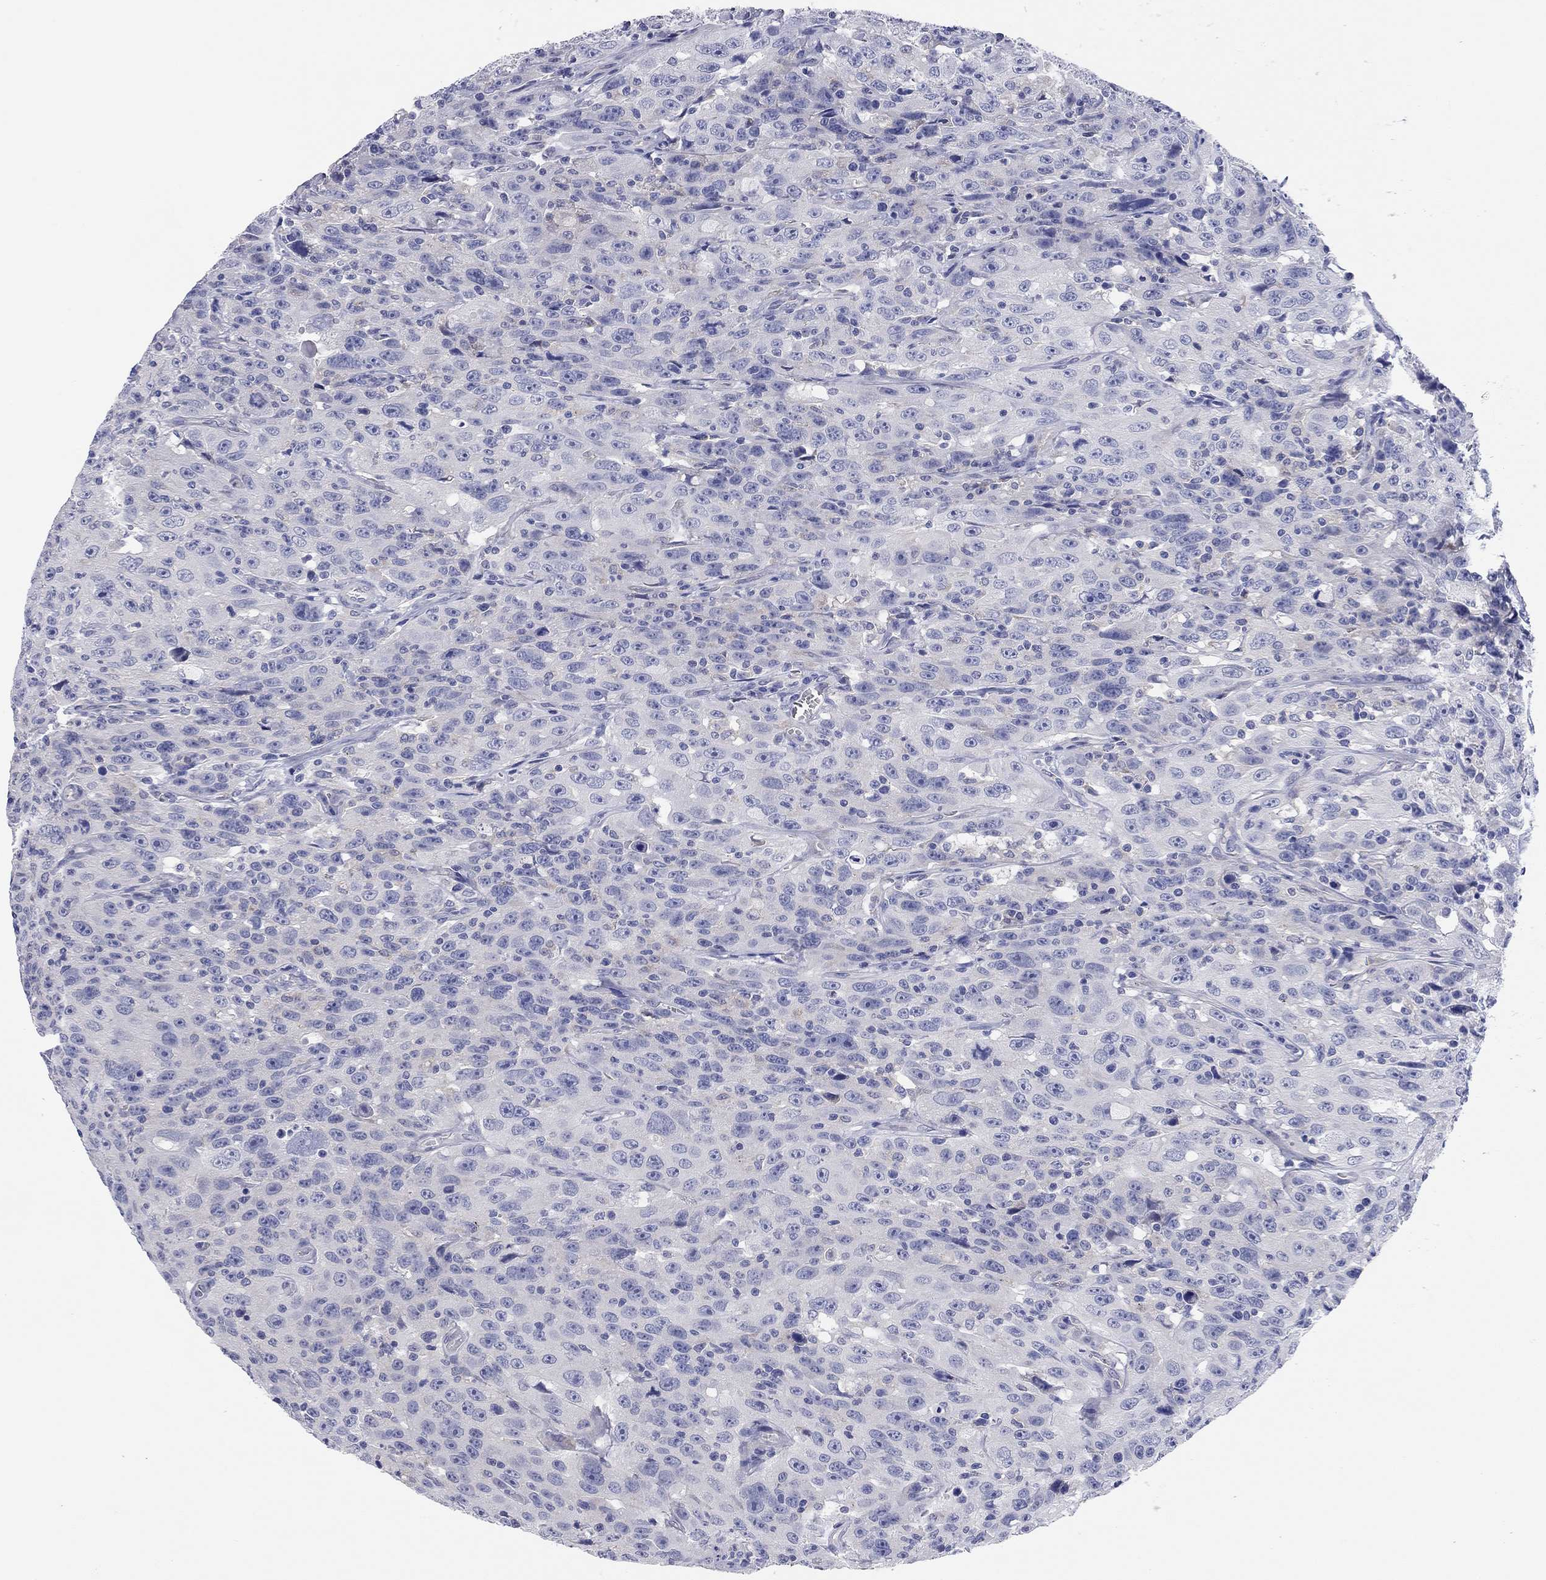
{"staining": {"intensity": "negative", "quantity": "none", "location": "none"}, "tissue": "urothelial cancer", "cell_type": "Tumor cells", "image_type": "cancer", "snomed": [{"axis": "morphology", "description": "Urothelial carcinoma, NOS"}, {"axis": "morphology", "description": "Urothelial carcinoma, High grade"}, {"axis": "topography", "description": "Urinary bladder"}], "caption": "DAB immunohistochemical staining of human transitional cell carcinoma displays no significant staining in tumor cells. (Brightfield microscopy of DAB immunohistochemistry (IHC) at high magnification).", "gene": "TMEM221", "patient": {"sex": "female", "age": 73}}